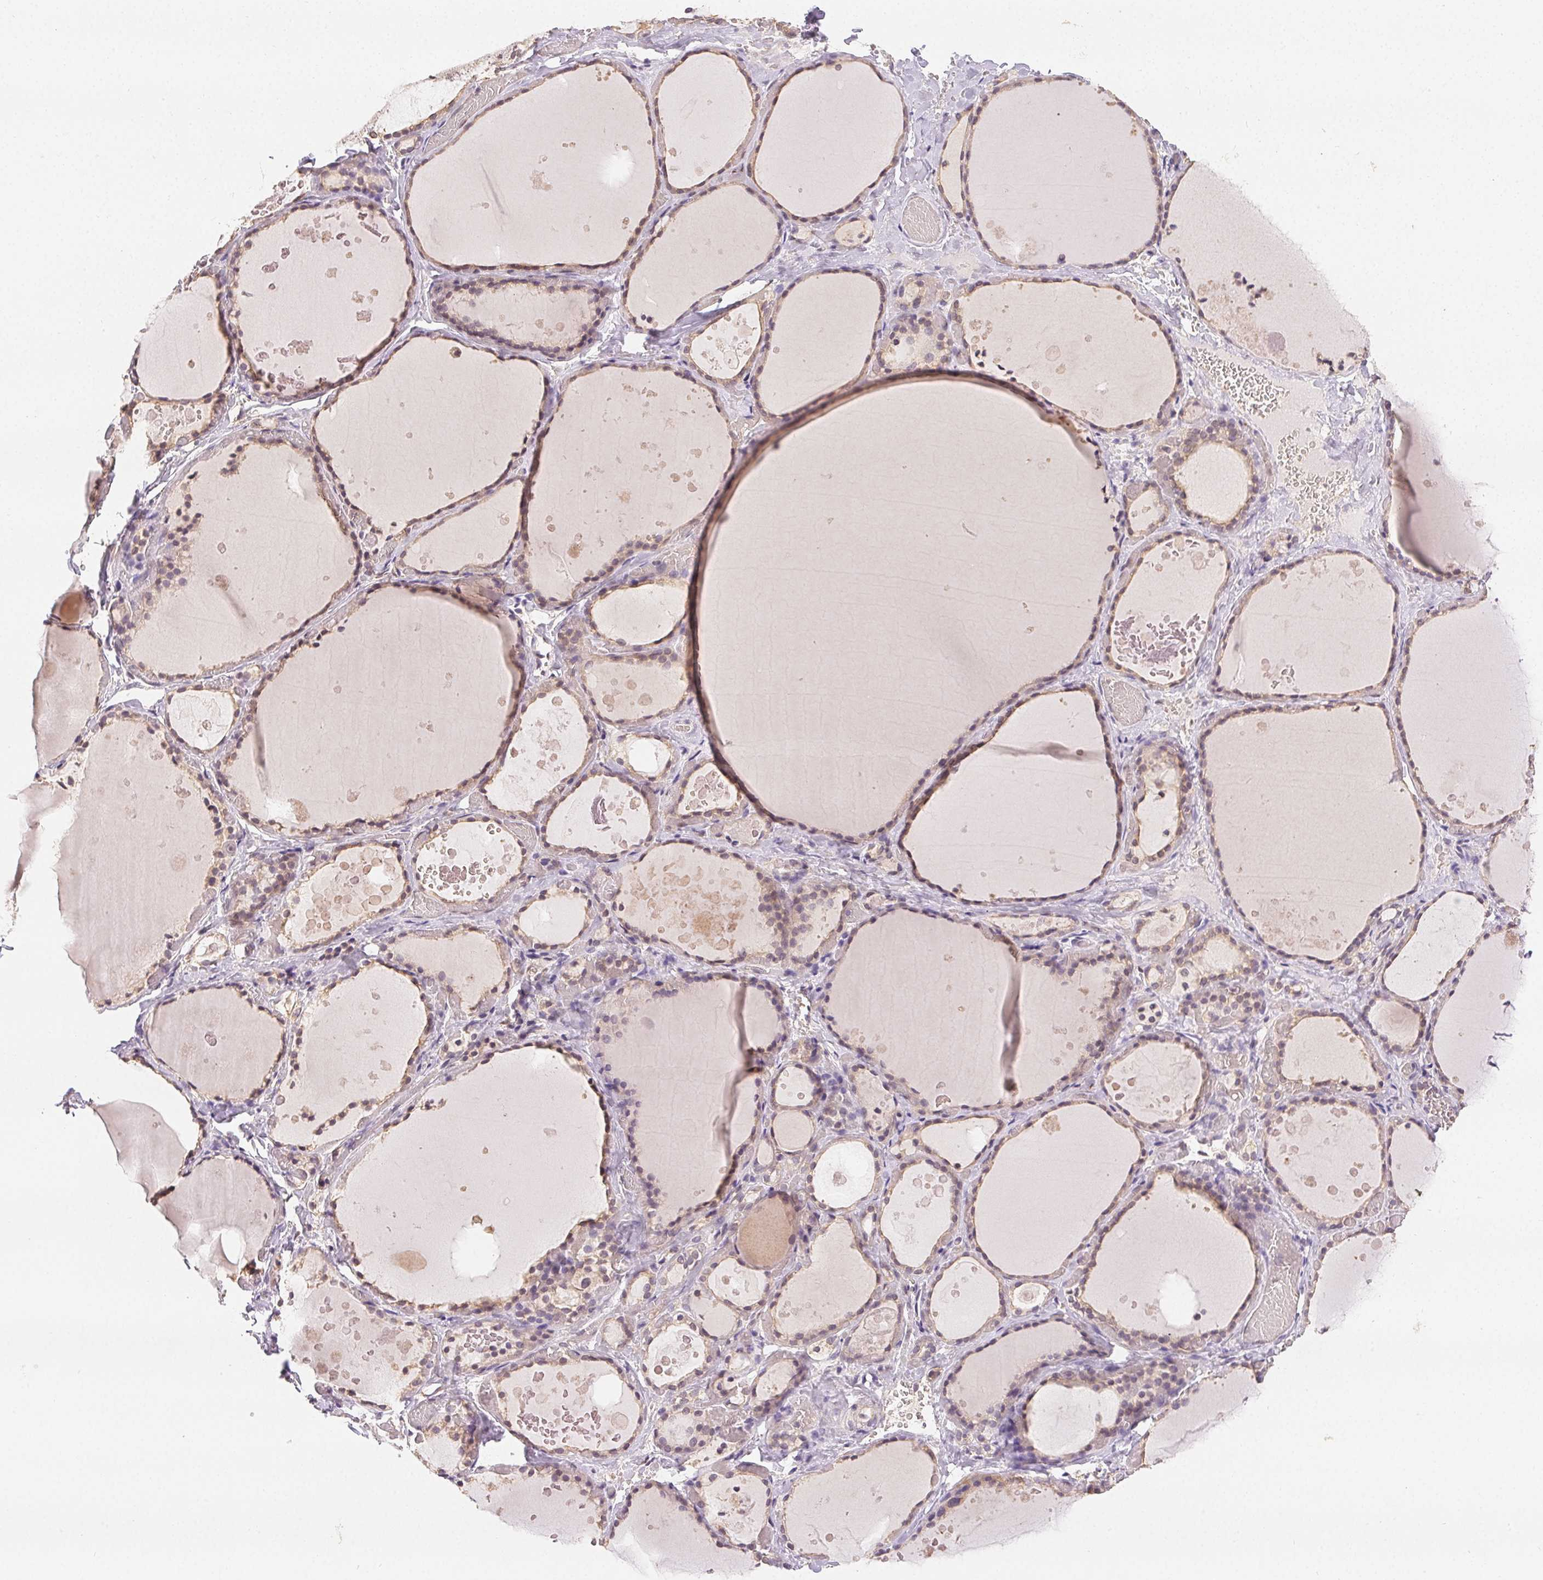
{"staining": {"intensity": "weak", "quantity": "<25%", "location": "cytoplasmic/membranous"}, "tissue": "thyroid gland", "cell_type": "Glandular cells", "image_type": "normal", "snomed": [{"axis": "morphology", "description": "Normal tissue, NOS"}, {"axis": "topography", "description": "Thyroid gland"}], "caption": "Glandular cells show no significant protein staining in unremarkable thyroid gland. (DAB immunohistochemistry visualized using brightfield microscopy, high magnification).", "gene": "SEZ6L2", "patient": {"sex": "female", "age": 56}}